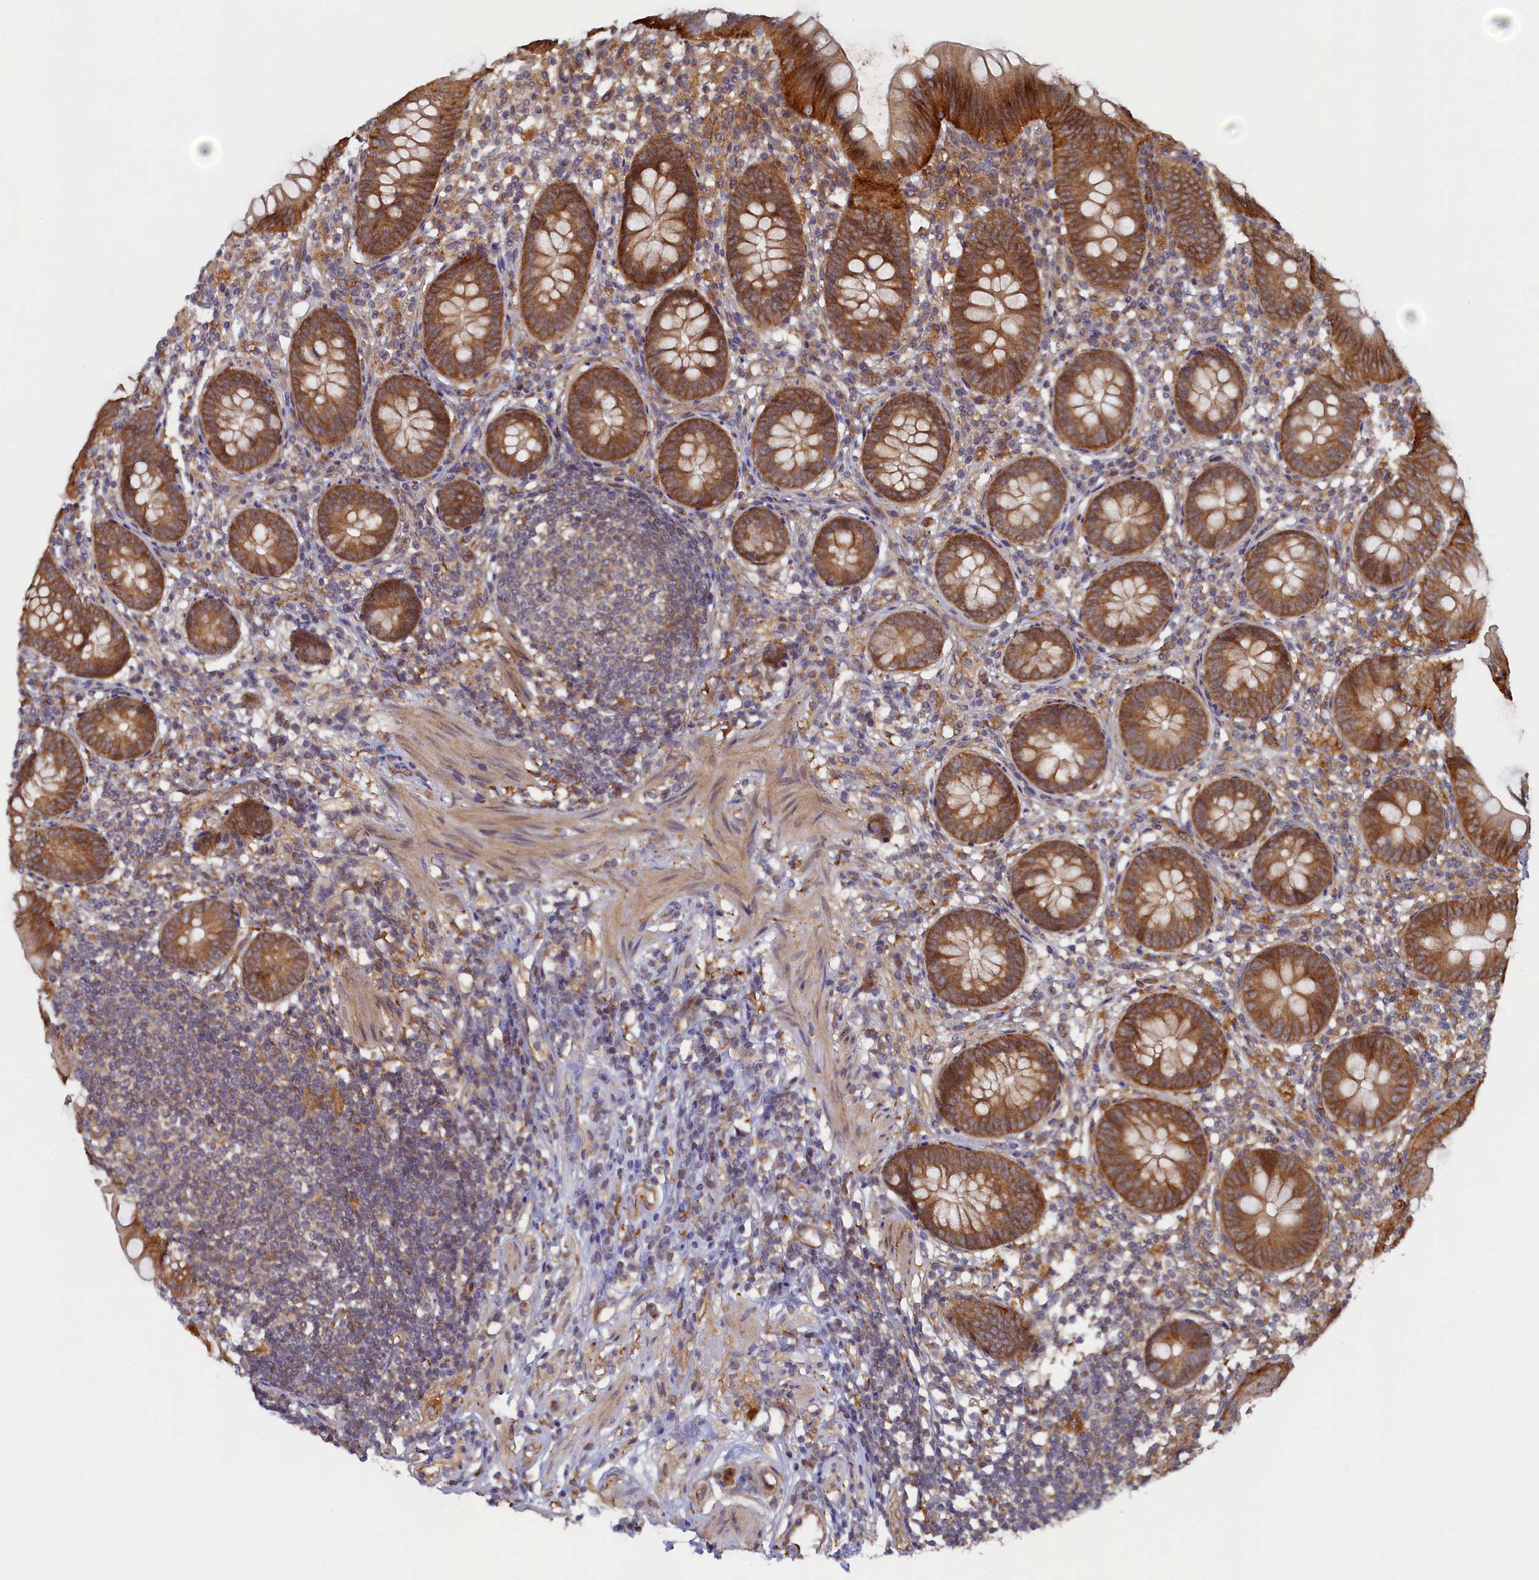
{"staining": {"intensity": "moderate", "quantity": ">75%", "location": "cytoplasmic/membranous"}, "tissue": "appendix", "cell_type": "Glandular cells", "image_type": "normal", "snomed": [{"axis": "morphology", "description": "Normal tissue, NOS"}, {"axis": "topography", "description": "Appendix"}], "caption": "Protein analysis of unremarkable appendix reveals moderate cytoplasmic/membranous positivity in approximately >75% of glandular cells.", "gene": "STX12", "patient": {"sex": "female", "age": 62}}